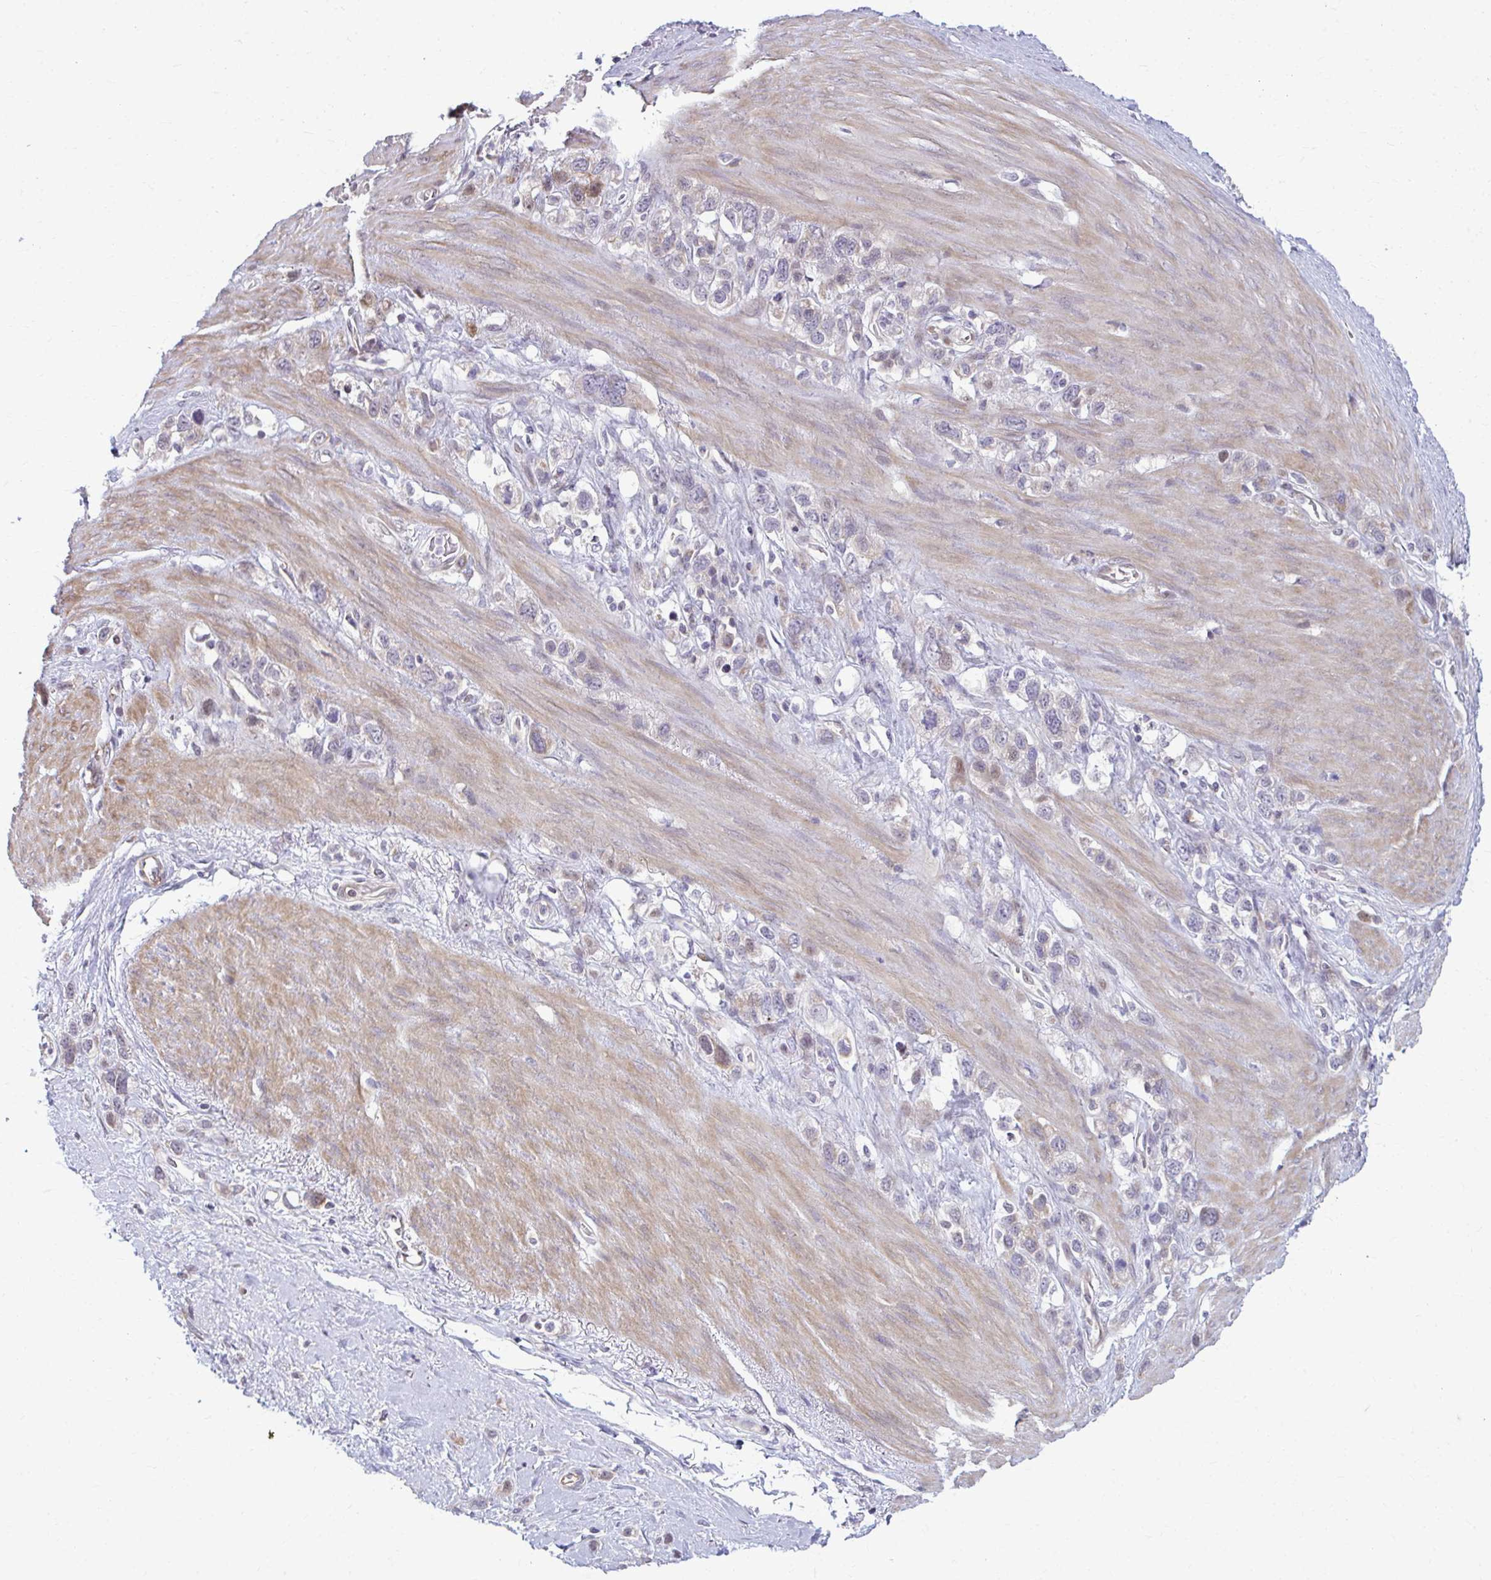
{"staining": {"intensity": "weak", "quantity": "<25%", "location": "cytoplasmic/membranous"}, "tissue": "stomach cancer", "cell_type": "Tumor cells", "image_type": "cancer", "snomed": [{"axis": "morphology", "description": "Adenocarcinoma, NOS"}, {"axis": "topography", "description": "Stomach"}], "caption": "A high-resolution image shows immunohistochemistry staining of adenocarcinoma (stomach), which displays no significant staining in tumor cells.", "gene": "MAF1", "patient": {"sex": "female", "age": 65}}